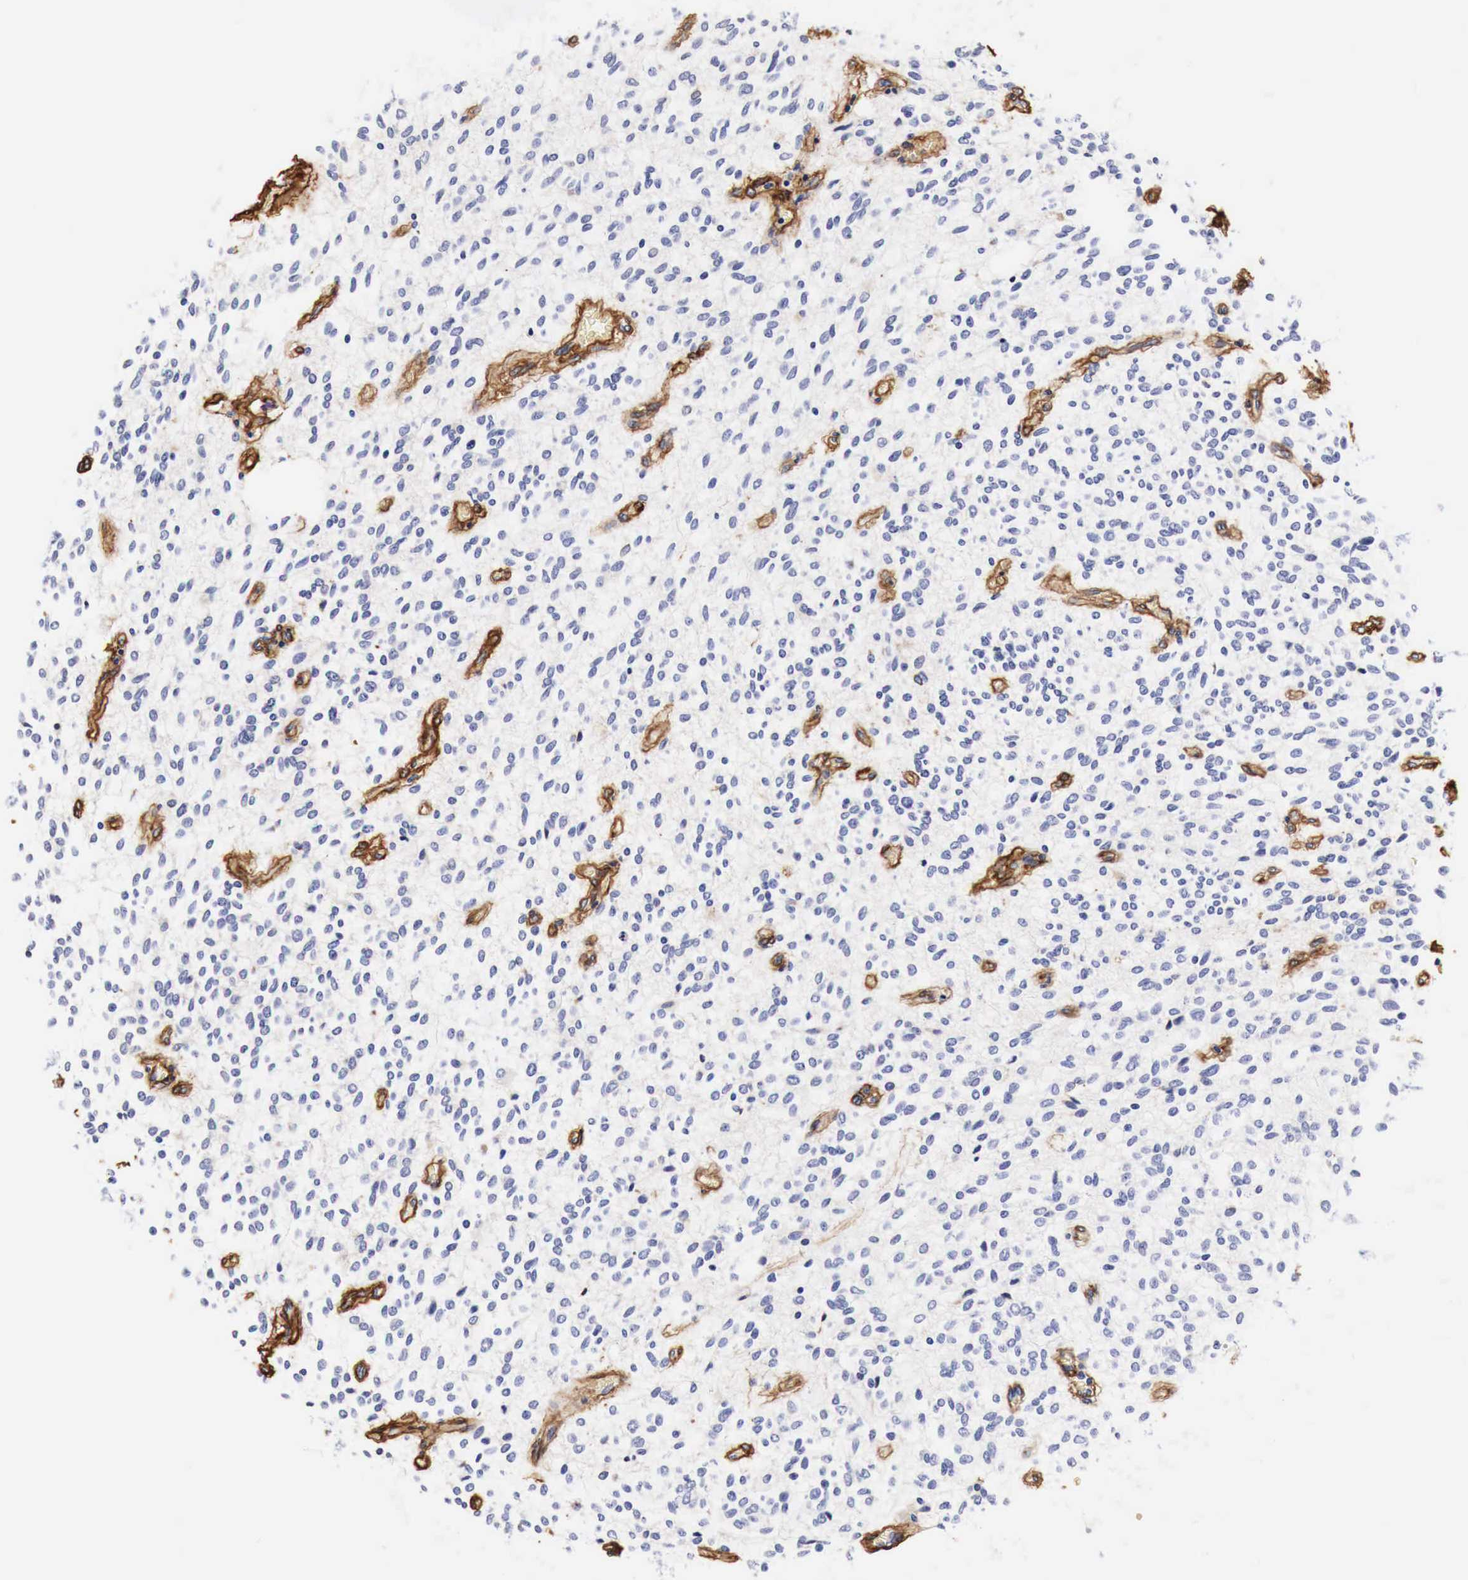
{"staining": {"intensity": "negative", "quantity": "none", "location": "none"}, "tissue": "glioma", "cell_type": "Tumor cells", "image_type": "cancer", "snomed": [{"axis": "morphology", "description": "Glioma, malignant, Low grade"}, {"axis": "topography", "description": "Brain"}], "caption": "Tumor cells are negative for brown protein staining in glioma.", "gene": "LAMB2", "patient": {"sex": "female", "age": 15}}